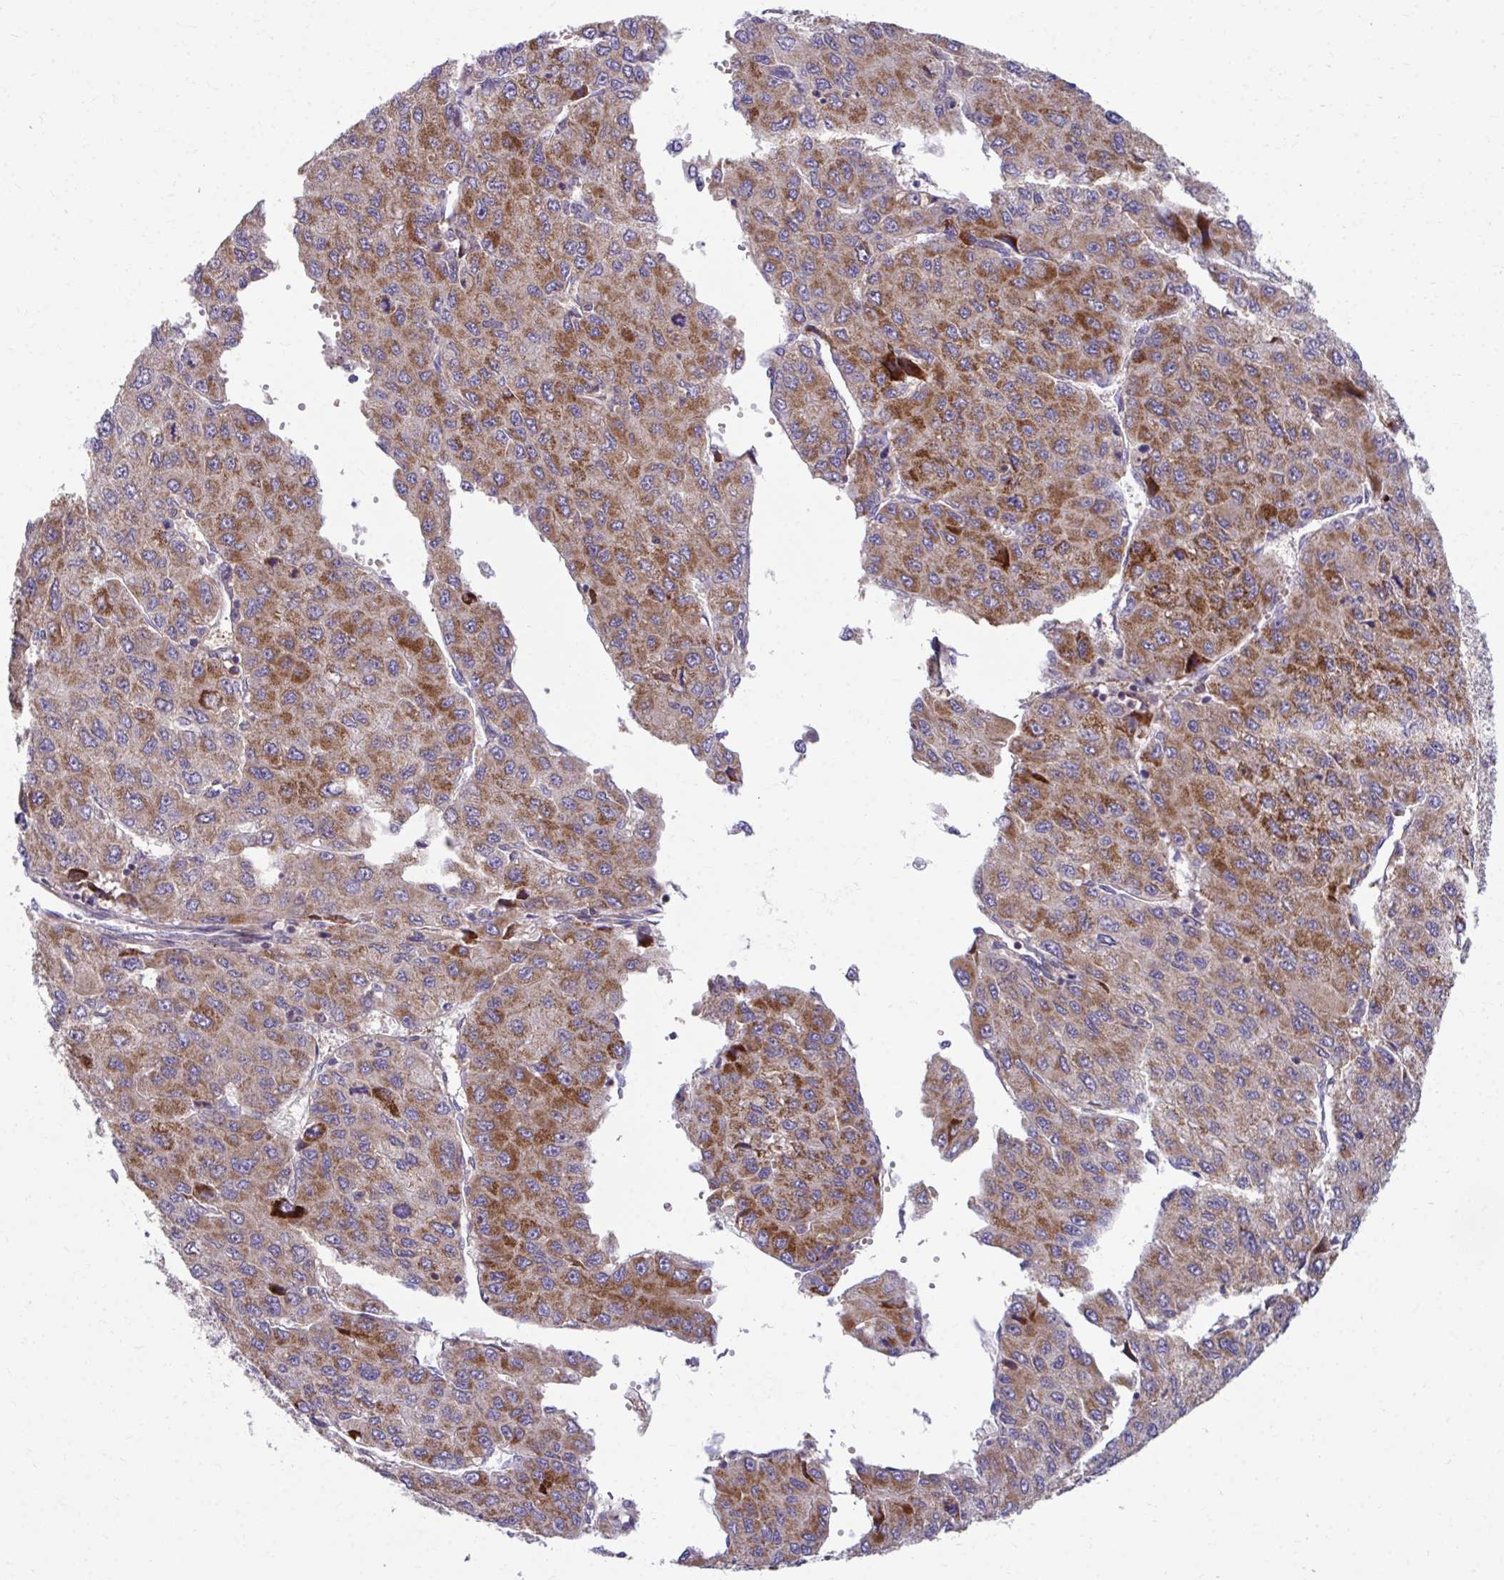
{"staining": {"intensity": "moderate", "quantity": ">75%", "location": "cytoplasmic/membranous"}, "tissue": "liver cancer", "cell_type": "Tumor cells", "image_type": "cancer", "snomed": [{"axis": "morphology", "description": "Carcinoma, Hepatocellular, NOS"}, {"axis": "topography", "description": "Liver"}], "caption": "Brown immunohistochemical staining in human hepatocellular carcinoma (liver) exhibits moderate cytoplasmic/membranous expression in about >75% of tumor cells.", "gene": "C16orf54", "patient": {"sex": "female", "age": 66}}